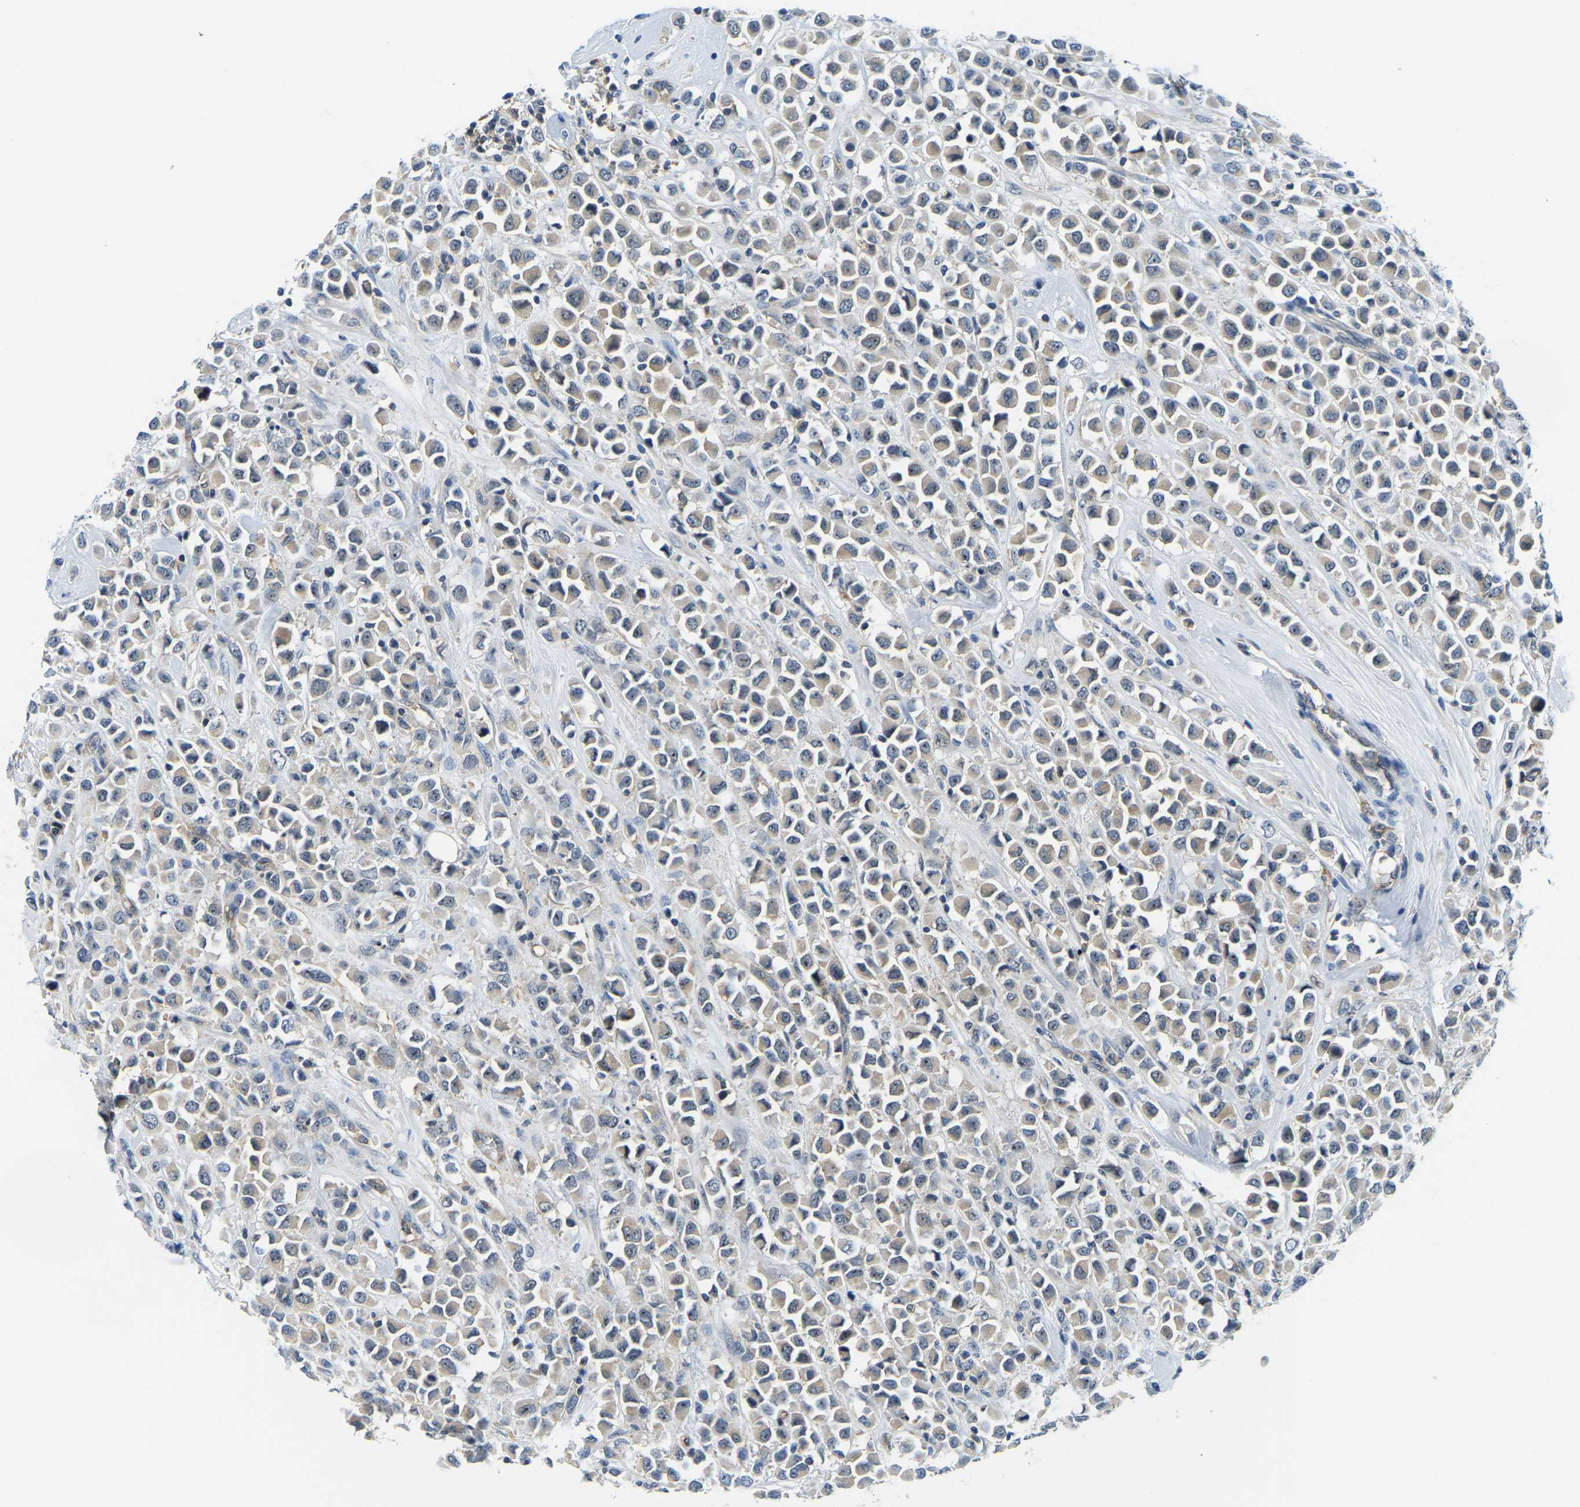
{"staining": {"intensity": "weak", "quantity": "<25%", "location": "cytoplasmic/membranous,nuclear"}, "tissue": "breast cancer", "cell_type": "Tumor cells", "image_type": "cancer", "snomed": [{"axis": "morphology", "description": "Duct carcinoma"}, {"axis": "topography", "description": "Breast"}], "caption": "Tumor cells are negative for brown protein staining in intraductal carcinoma (breast).", "gene": "RRP1", "patient": {"sex": "female", "age": 61}}